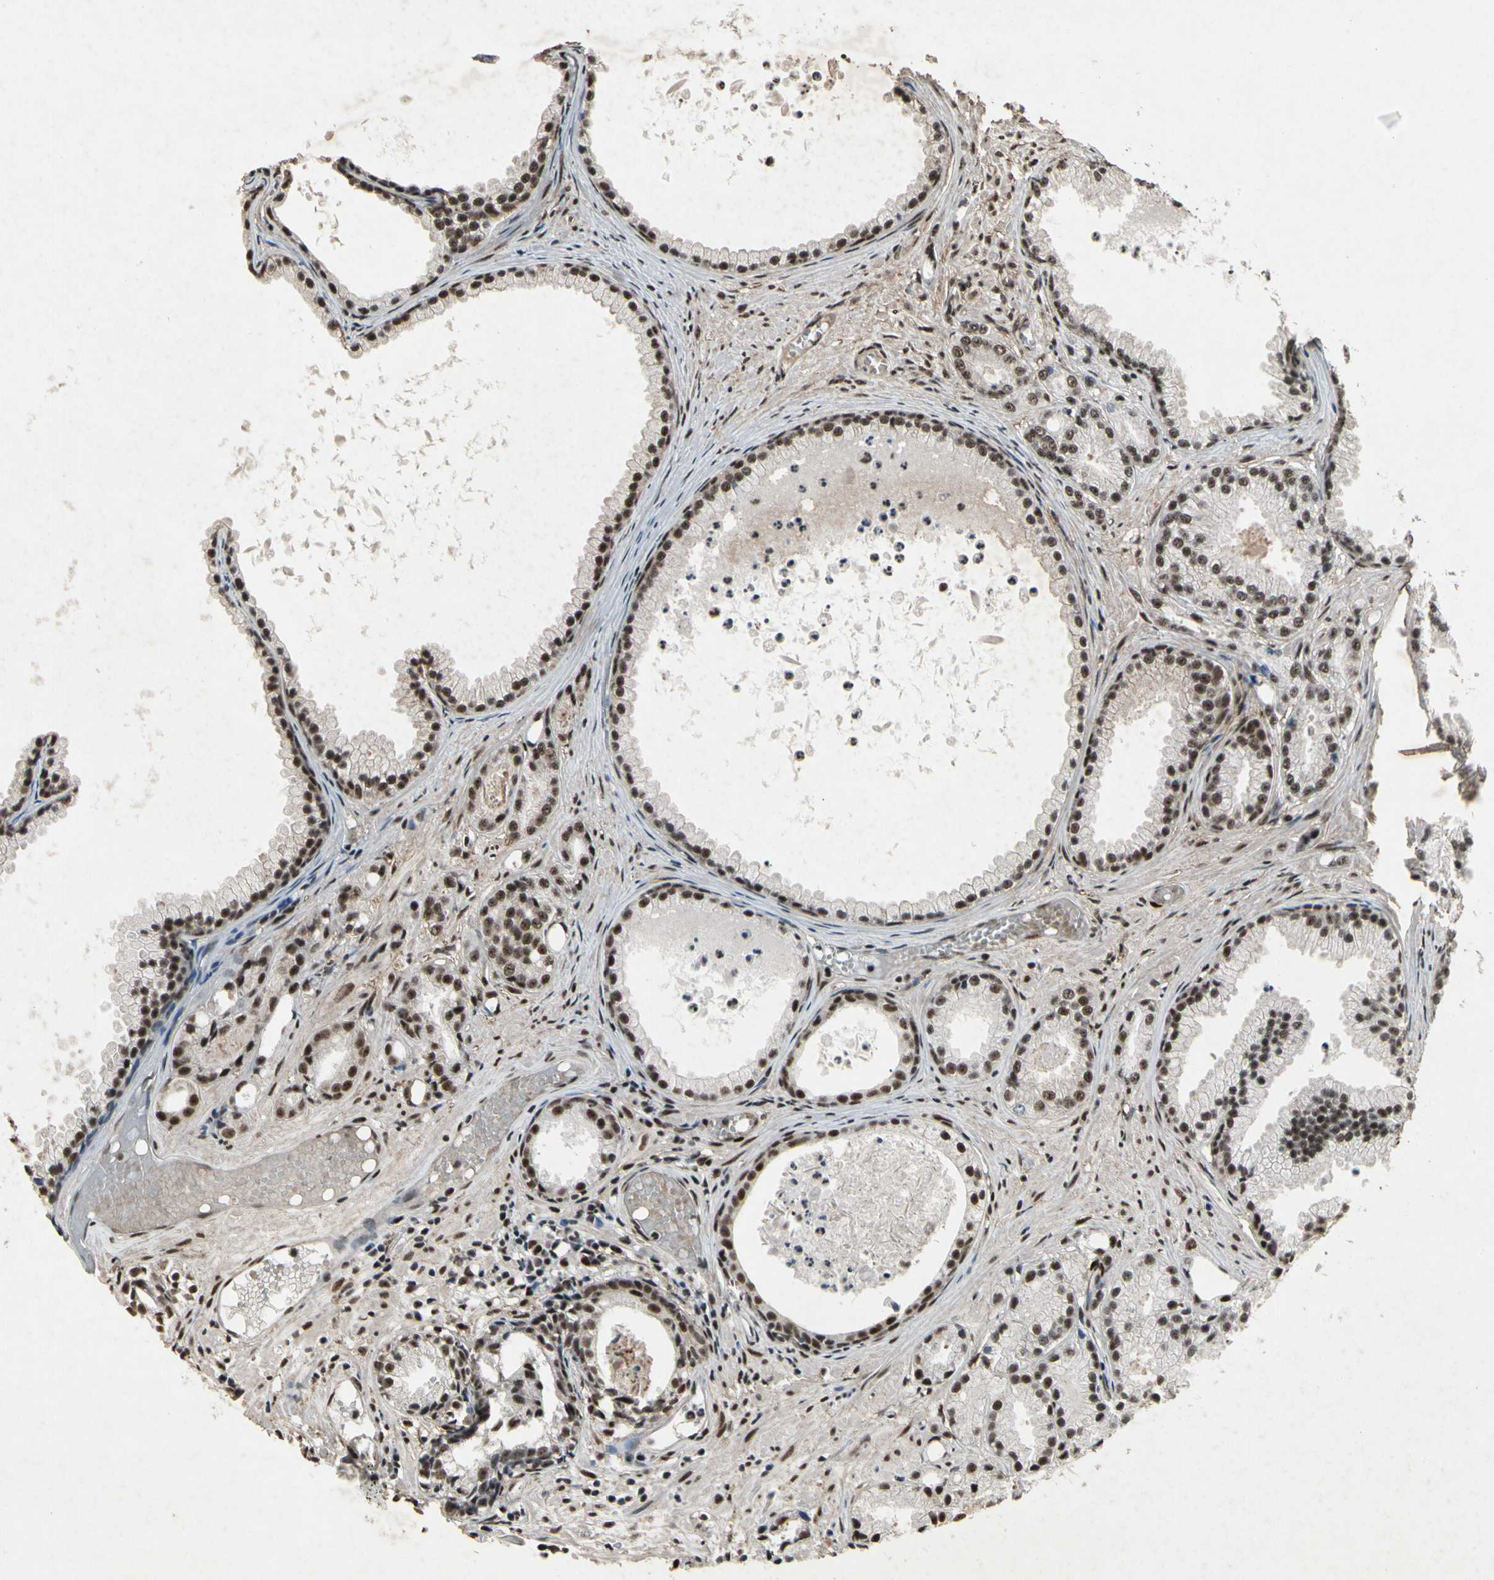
{"staining": {"intensity": "strong", "quantity": ">75%", "location": "nuclear"}, "tissue": "prostate cancer", "cell_type": "Tumor cells", "image_type": "cancer", "snomed": [{"axis": "morphology", "description": "Adenocarcinoma, Low grade"}, {"axis": "topography", "description": "Prostate"}], "caption": "An immunohistochemistry photomicrograph of neoplastic tissue is shown. Protein staining in brown shows strong nuclear positivity in prostate cancer within tumor cells. (DAB (3,3'-diaminobenzidine) IHC with brightfield microscopy, high magnification).", "gene": "TBX2", "patient": {"sex": "male", "age": 72}}